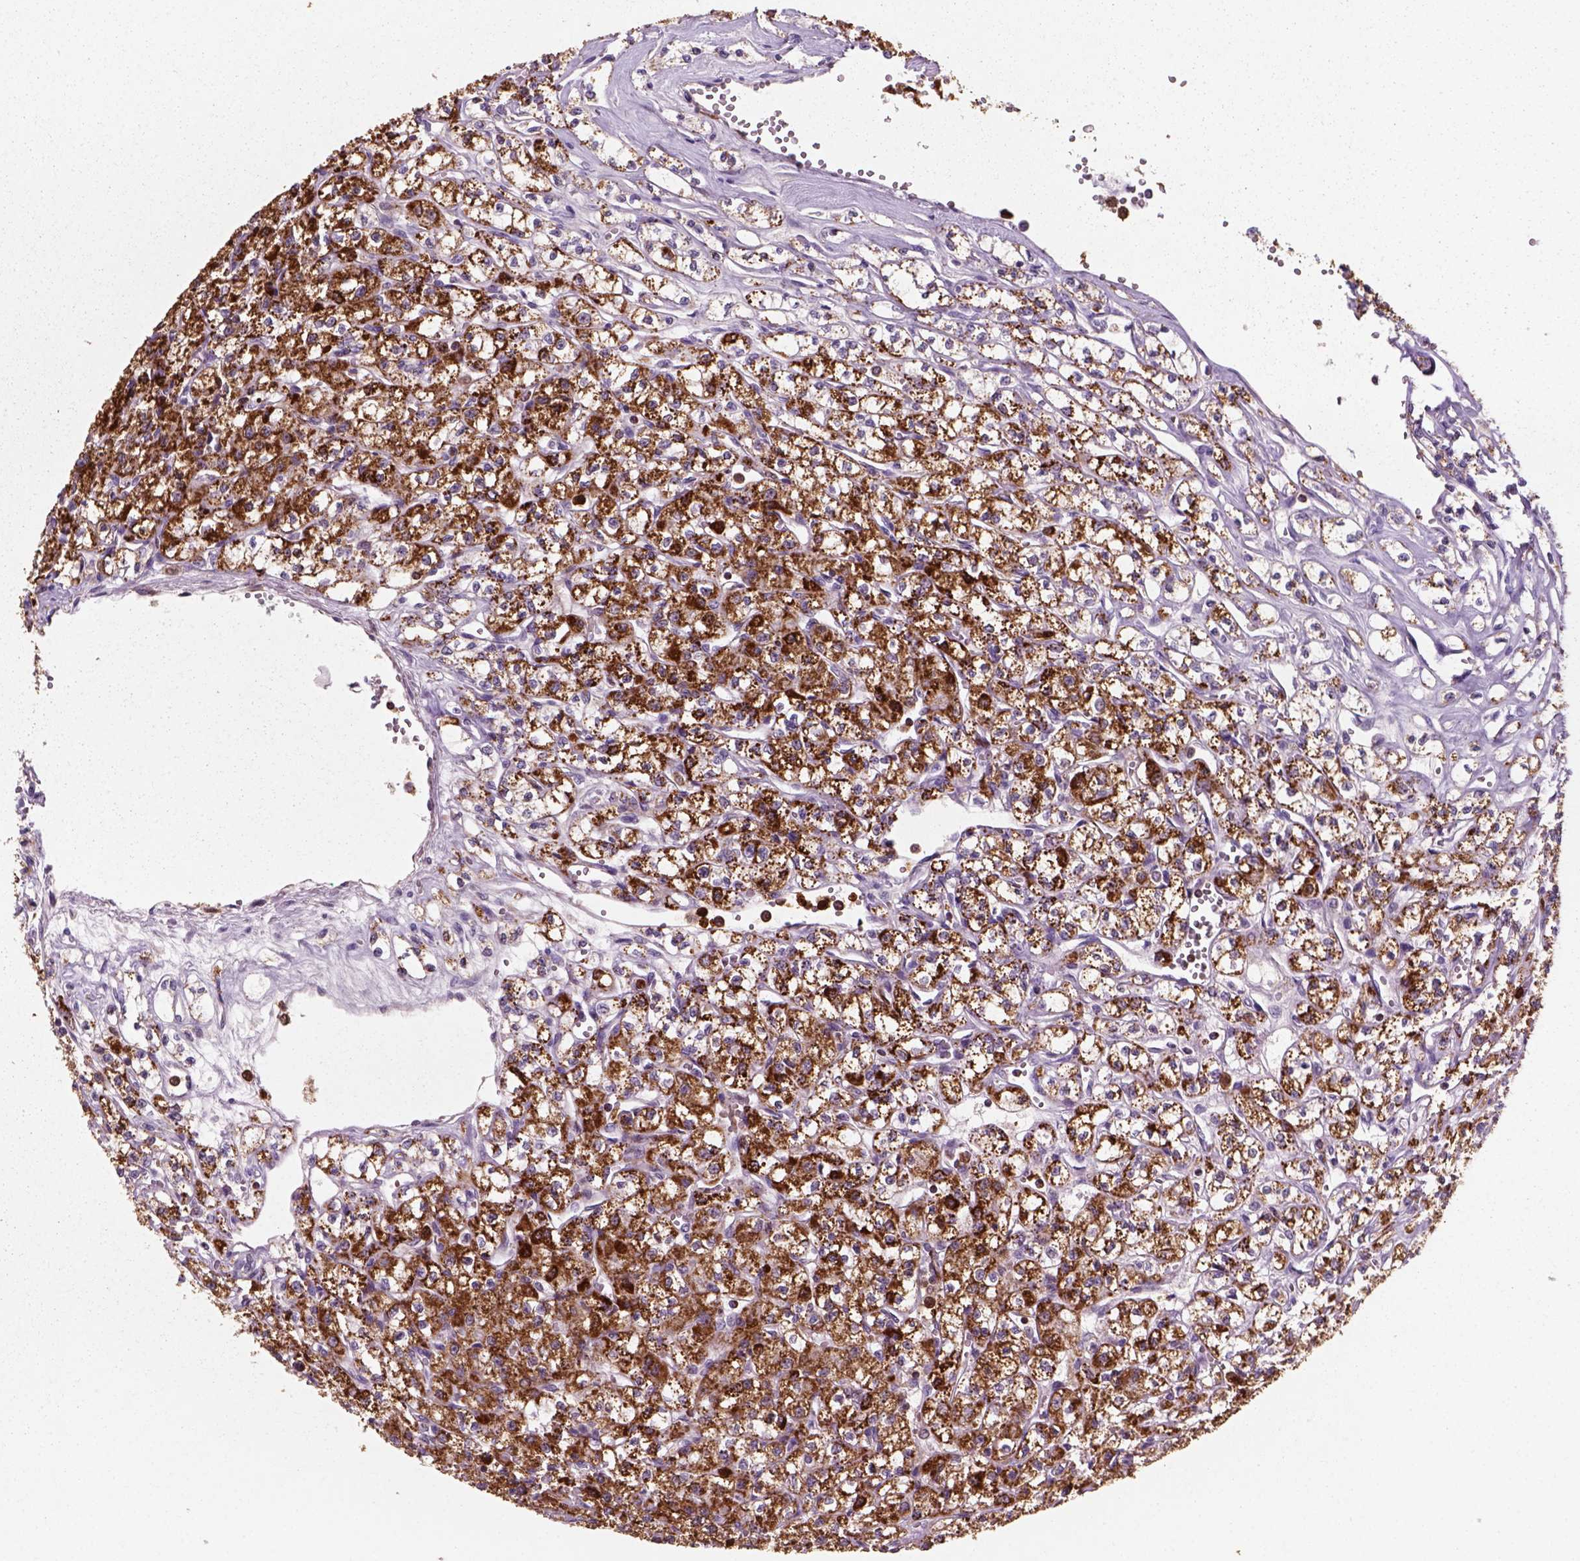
{"staining": {"intensity": "strong", "quantity": ">75%", "location": "cytoplasmic/membranous"}, "tissue": "renal cancer", "cell_type": "Tumor cells", "image_type": "cancer", "snomed": [{"axis": "morphology", "description": "Adenocarcinoma, NOS"}, {"axis": "topography", "description": "Kidney"}], "caption": "Renal cancer tissue exhibits strong cytoplasmic/membranous staining in about >75% of tumor cells (IHC, brightfield microscopy, high magnification).", "gene": "NUDT16L1", "patient": {"sex": "female", "age": 70}}